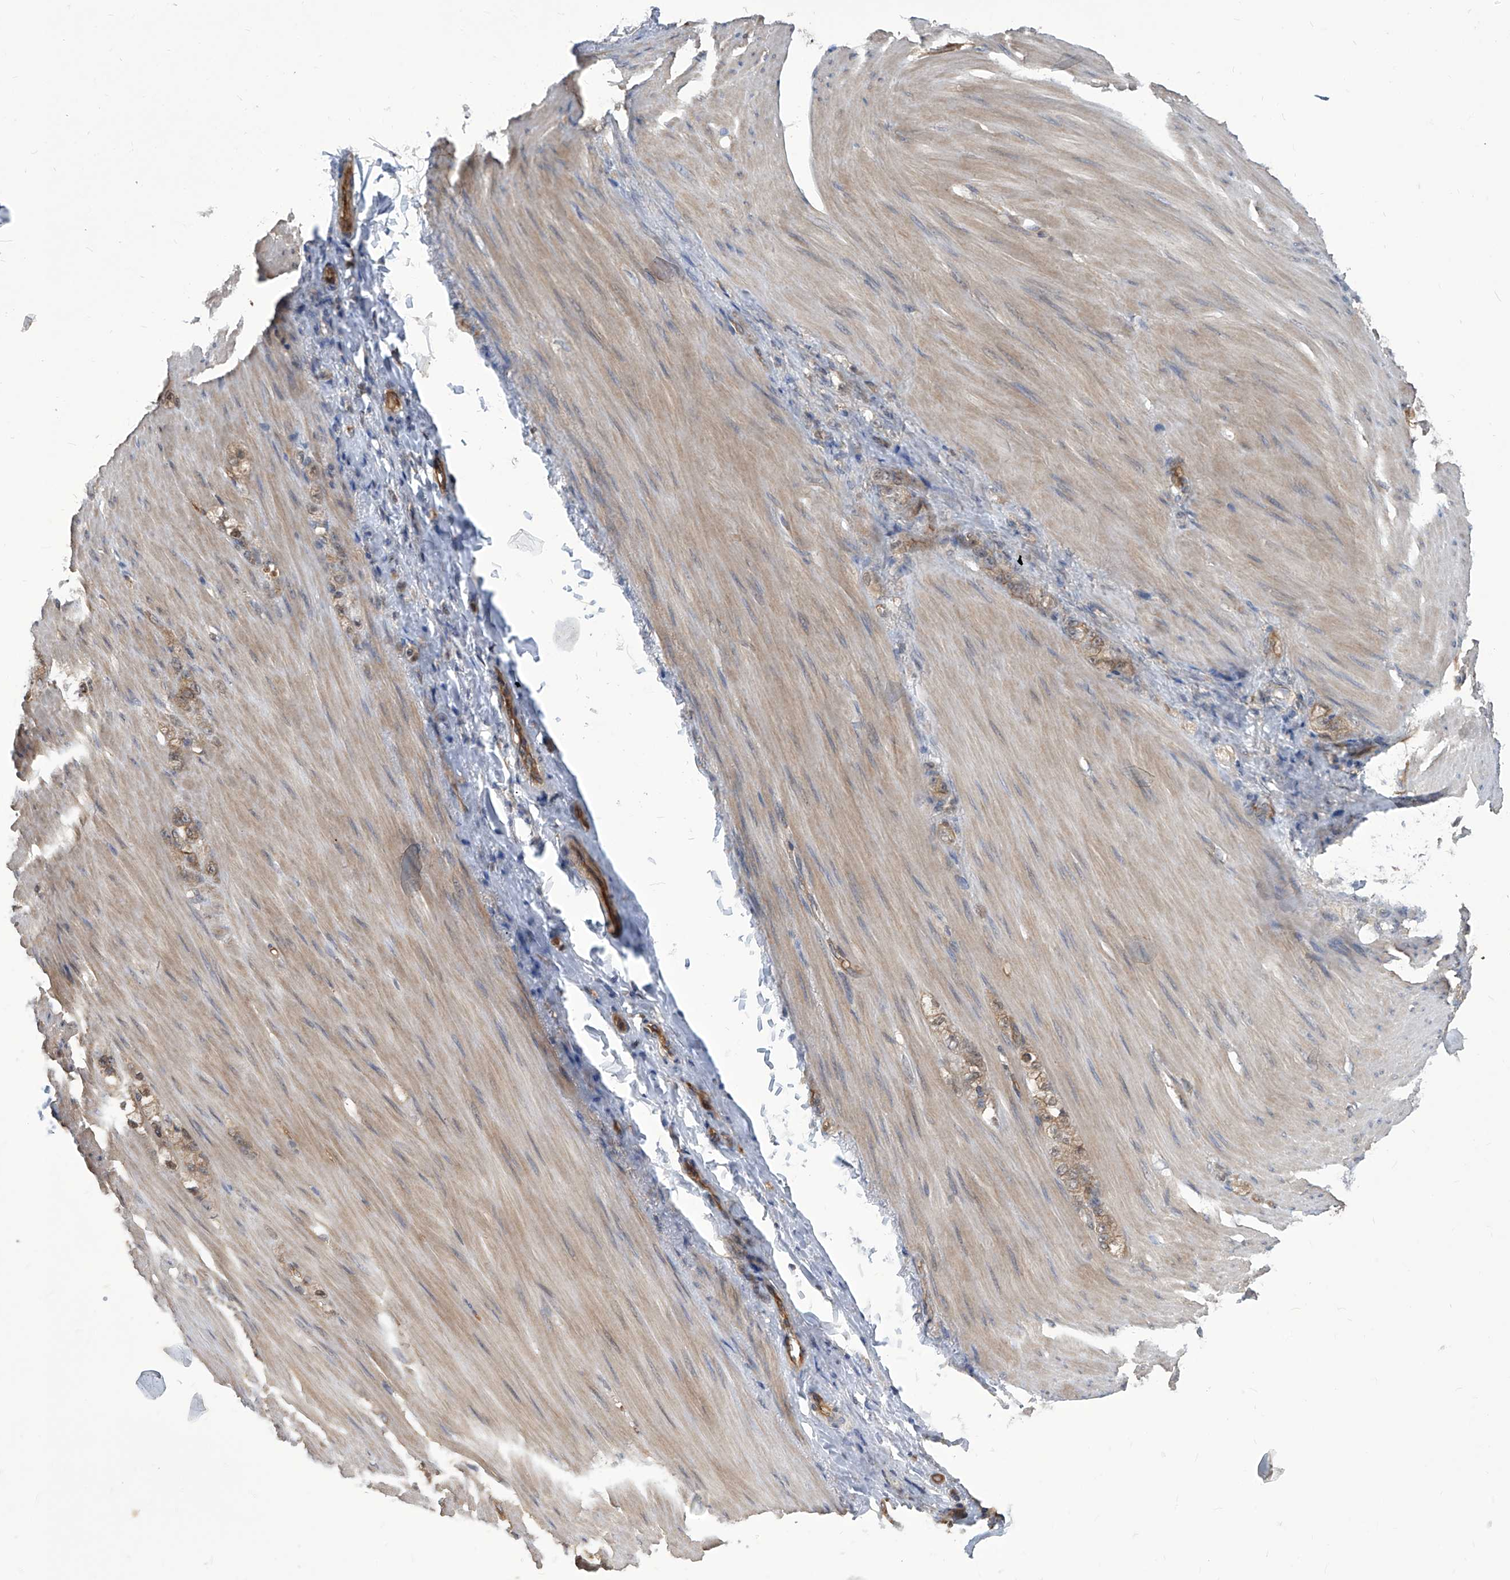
{"staining": {"intensity": "weak", "quantity": "<25%", "location": "cytoplasmic/membranous"}, "tissue": "stomach cancer", "cell_type": "Tumor cells", "image_type": "cancer", "snomed": [{"axis": "morphology", "description": "Normal tissue, NOS"}, {"axis": "morphology", "description": "Adenocarcinoma, NOS"}, {"axis": "topography", "description": "Stomach"}], "caption": "This is an immunohistochemistry photomicrograph of human stomach adenocarcinoma. There is no positivity in tumor cells.", "gene": "PSMB1", "patient": {"sex": "male", "age": 82}}